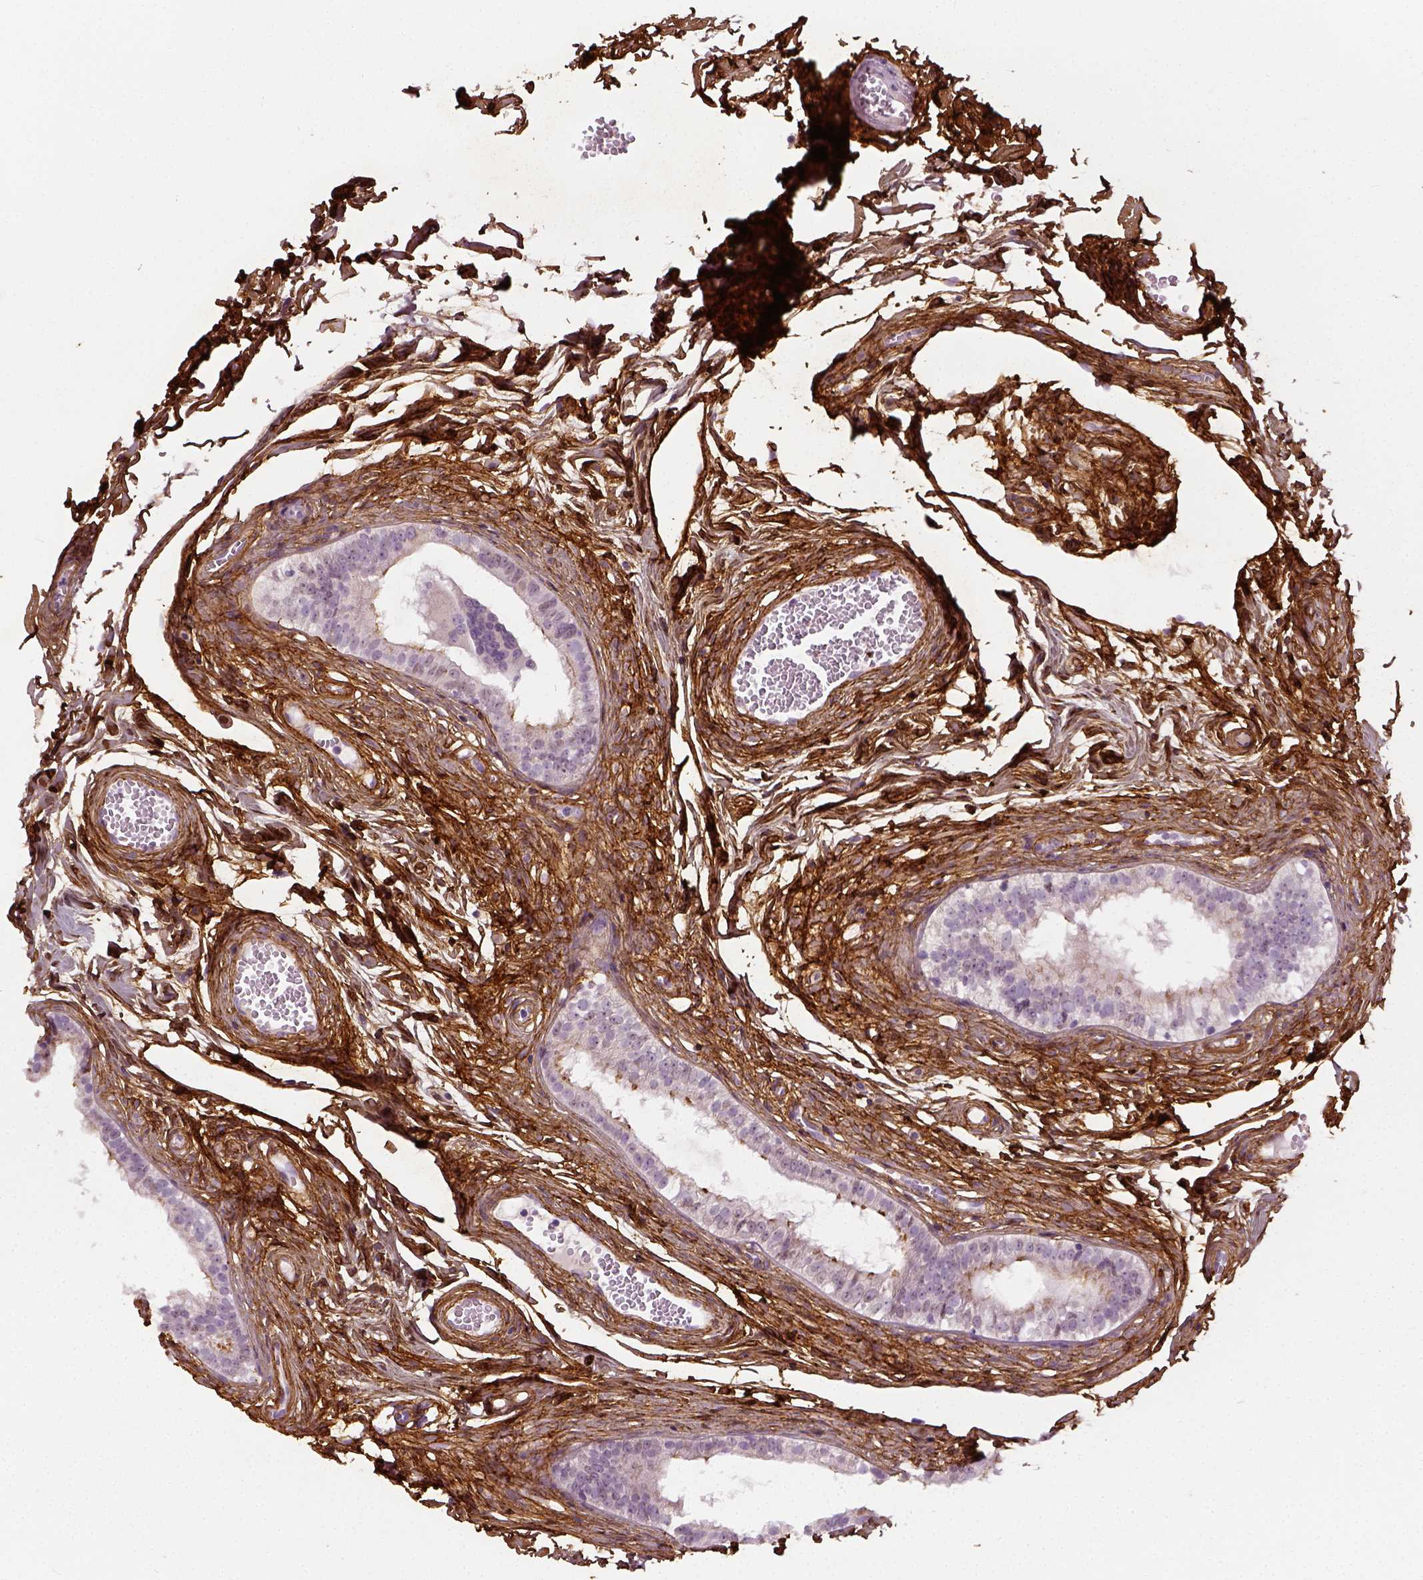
{"staining": {"intensity": "negative", "quantity": "none", "location": "none"}, "tissue": "epididymis", "cell_type": "Glandular cells", "image_type": "normal", "snomed": [{"axis": "morphology", "description": "Normal tissue, NOS"}, {"axis": "topography", "description": "Epididymis"}], "caption": "Immunohistochemistry (IHC) micrograph of normal epididymis: epididymis stained with DAB (3,3'-diaminobenzidine) demonstrates no significant protein positivity in glandular cells.", "gene": "COL6A2", "patient": {"sex": "male", "age": 45}}